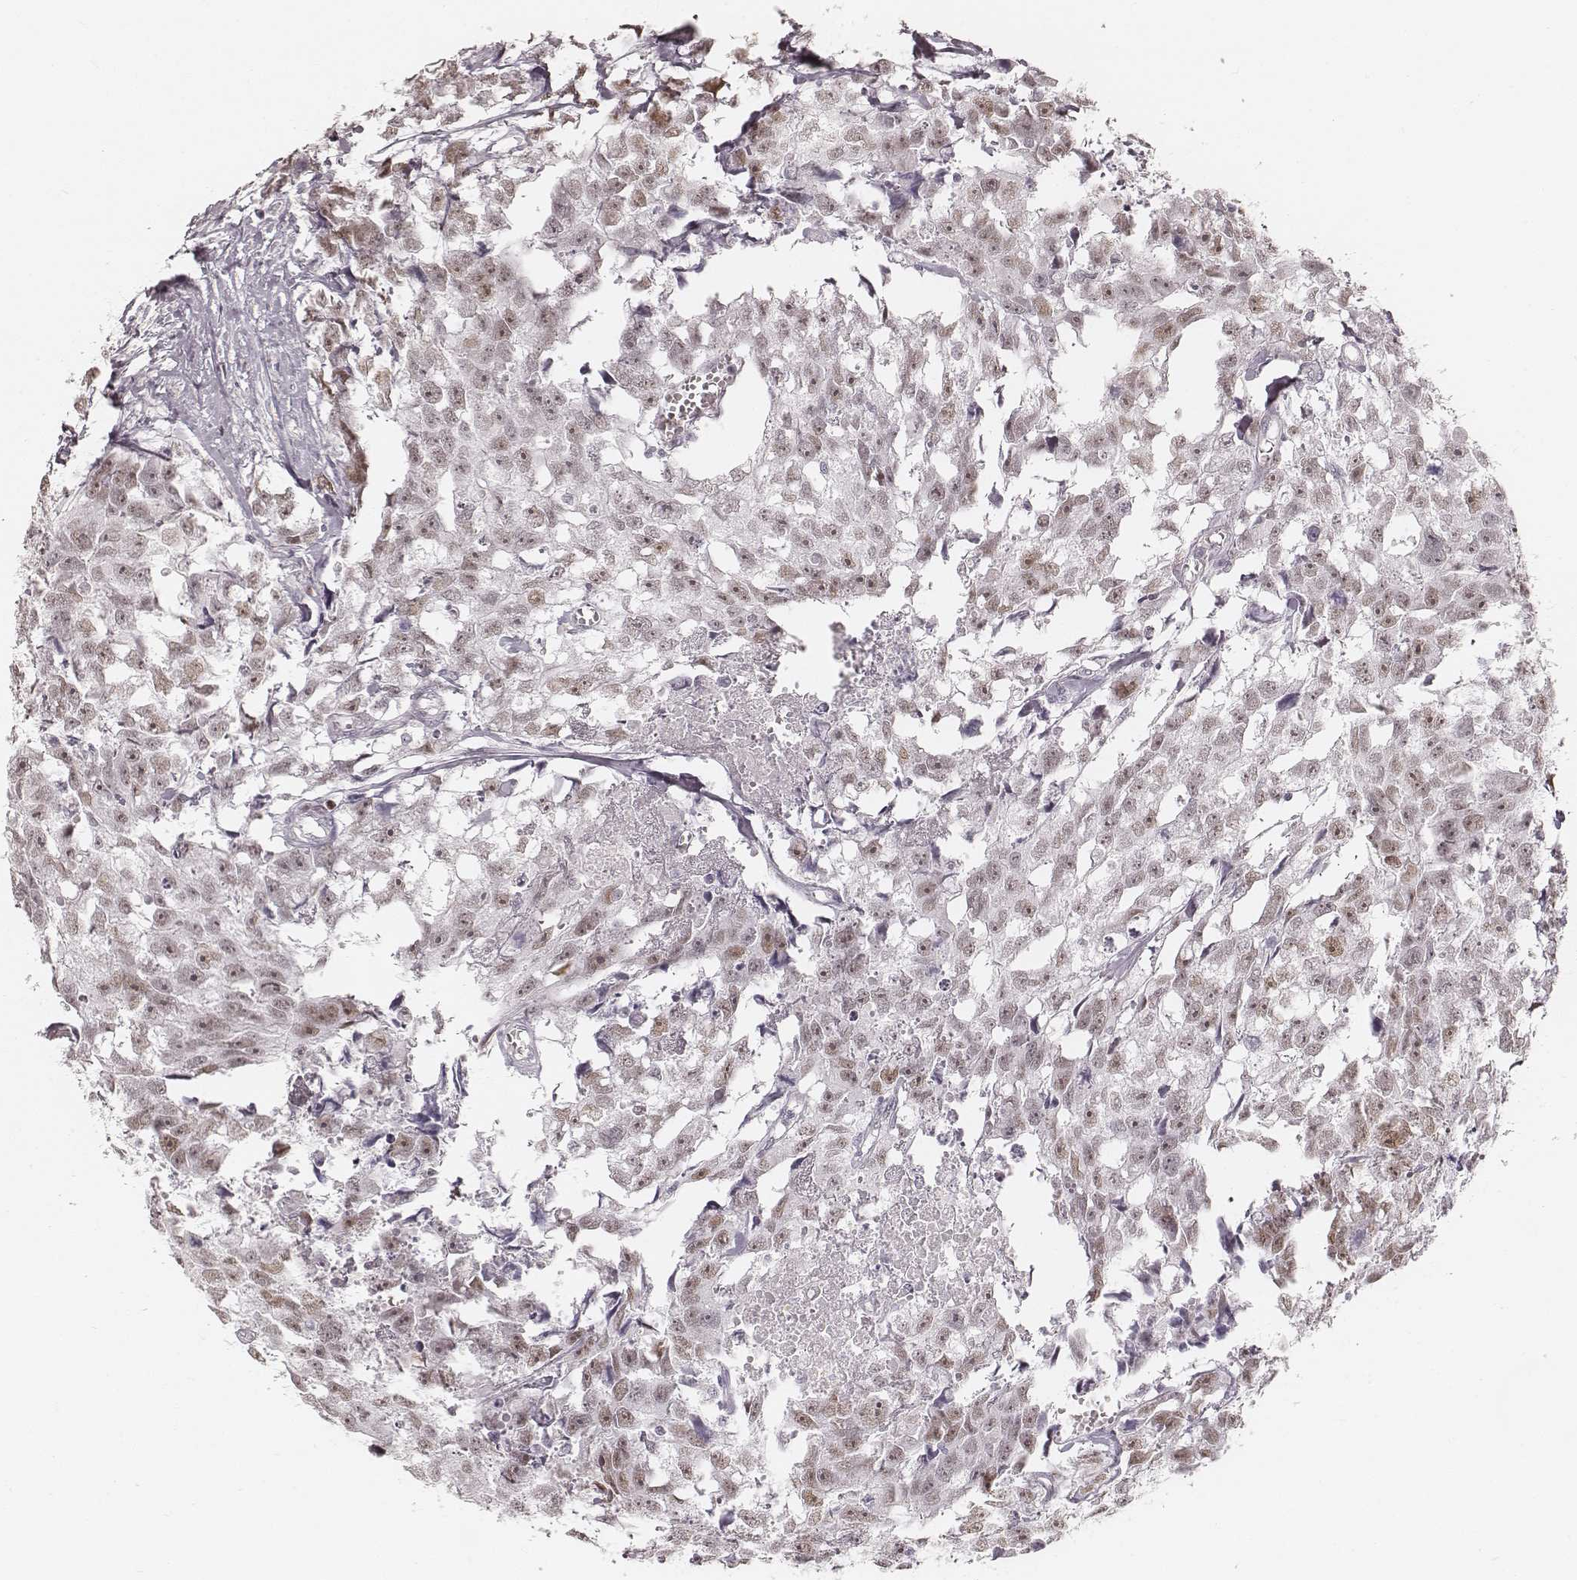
{"staining": {"intensity": "weak", "quantity": ">75%", "location": "nuclear"}, "tissue": "testis cancer", "cell_type": "Tumor cells", "image_type": "cancer", "snomed": [{"axis": "morphology", "description": "Carcinoma, Embryonal, NOS"}, {"axis": "morphology", "description": "Teratoma, malignant, NOS"}, {"axis": "topography", "description": "Testis"}], "caption": "This is an image of IHC staining of testis embryonal carcinoma, which shows weak positivity in the nuclear of tumor cells.", "gene": "TEX37", "patient": {"sex": "male", "age": 44}}